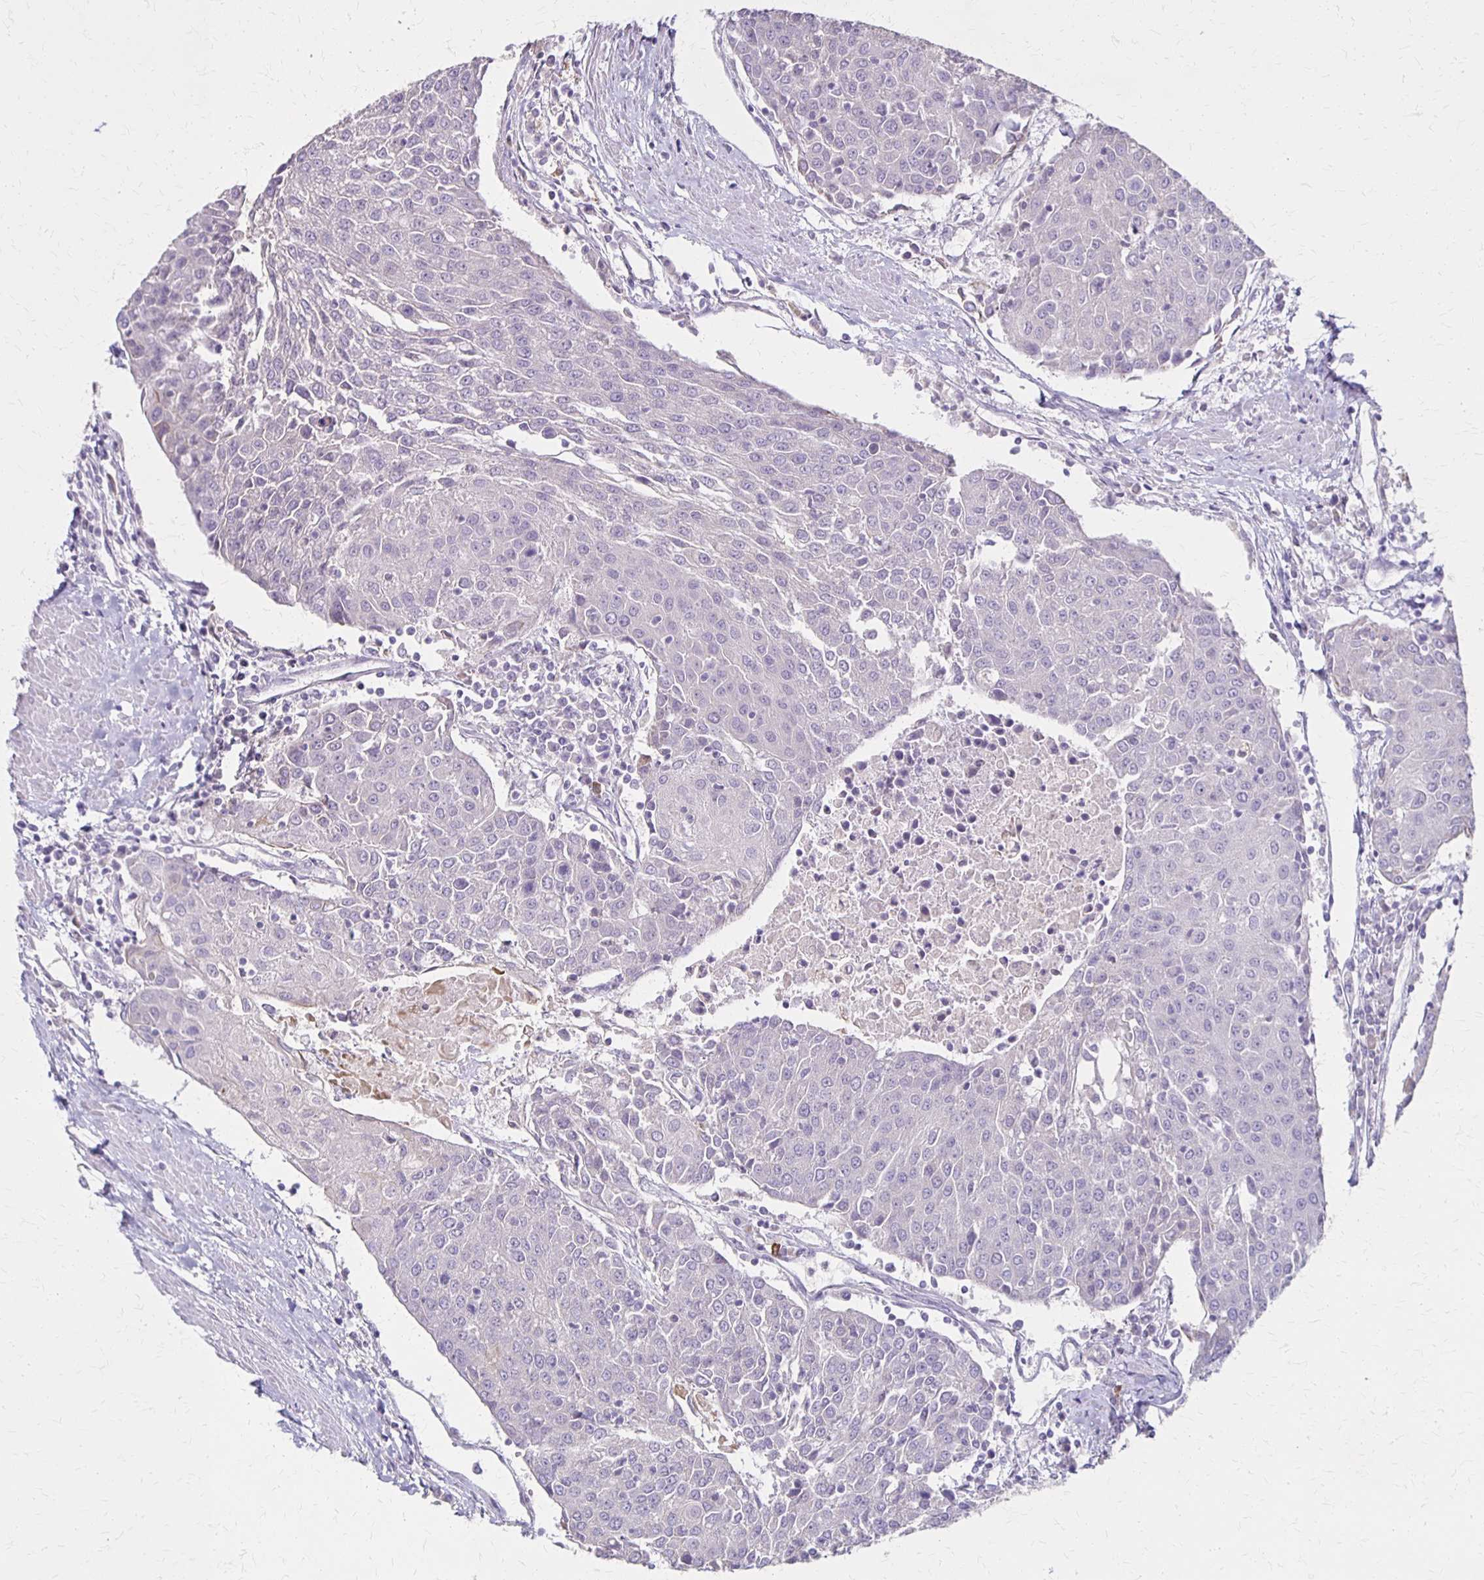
{"staining": {"intensity": "negative", "quantity": "none", "location": "none"}, "tissue": "urothelial cancer", "cell_type": "Tumor cells", "image_type": "cancer", "snomed": [{"axis": "morphology", "description": "Urothelial carcinoma, High grade"}, {"axis": "topography", "description": "Urinary bladder"}], "caption": "This is an immunohistochemistry micrograph of human urothelial carcinoma (high-grade). There is no expression in tumor cells.", "gene": "SLC35E2B", "patient": {"sex": "female", "age": 85}}